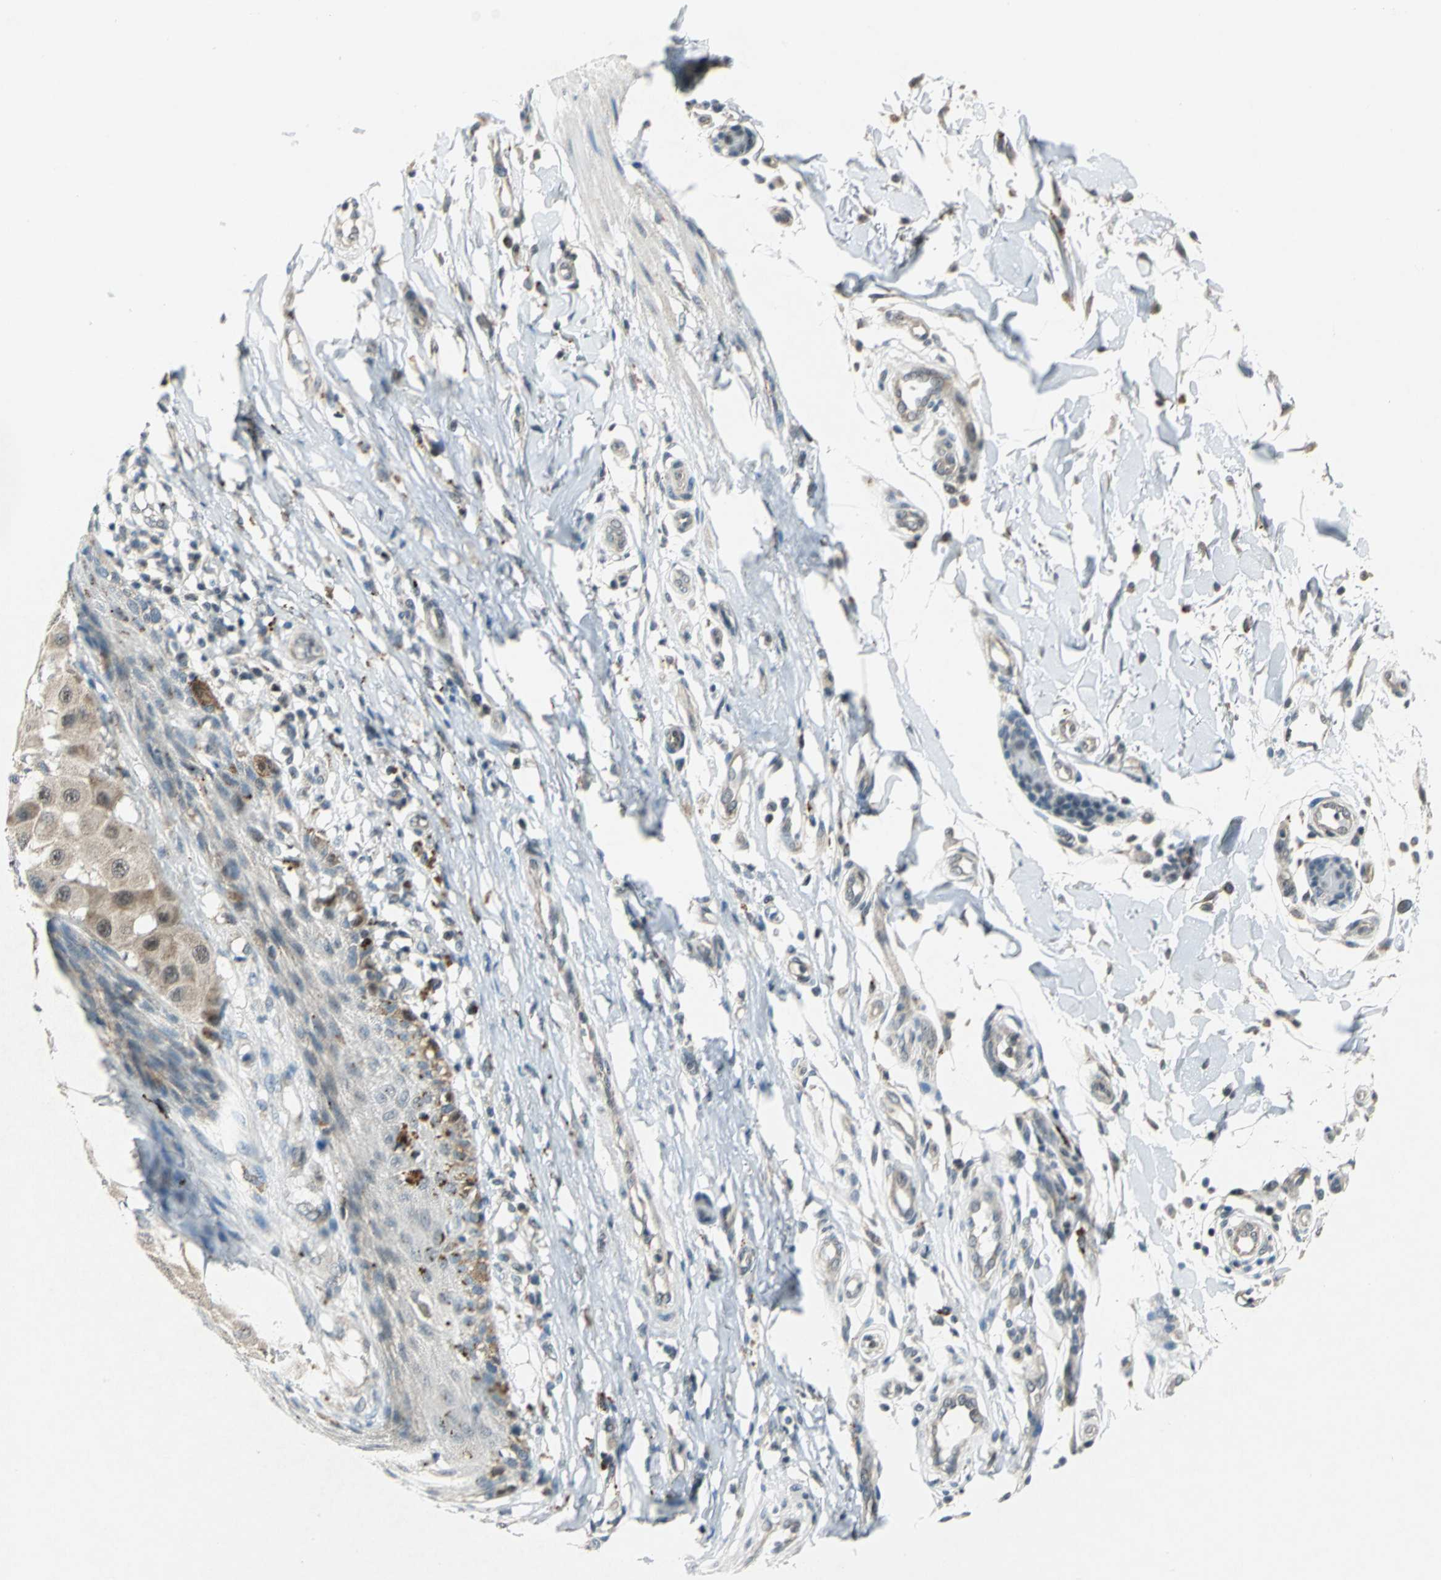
{"staining": {"intensity": "weak", "quantity": ">75%", "location": "cytoplasmic/membranous,nuclear"}, "tissue": "melanoma", "cell_type": "Tumor cells", "image_type": "cancer", "snomed": [{"axis": "morphology", "description": "Malignant melanoma, NOS"}, {"axis": "topography", "description": "Skin"}], "caption": "Immunohistochemical staining of human malignant melanoma reveals low levels of weak cytoplasmic/membranous and nuclear protein expression in about >75% of tumor cells. The staining is performed using DAB brown chromogen to label protein expression. The nuclei are counter-stained blue using hematoxylin.", "gene": "PIN1", "patient": {"sex": "female", "age": 81}}